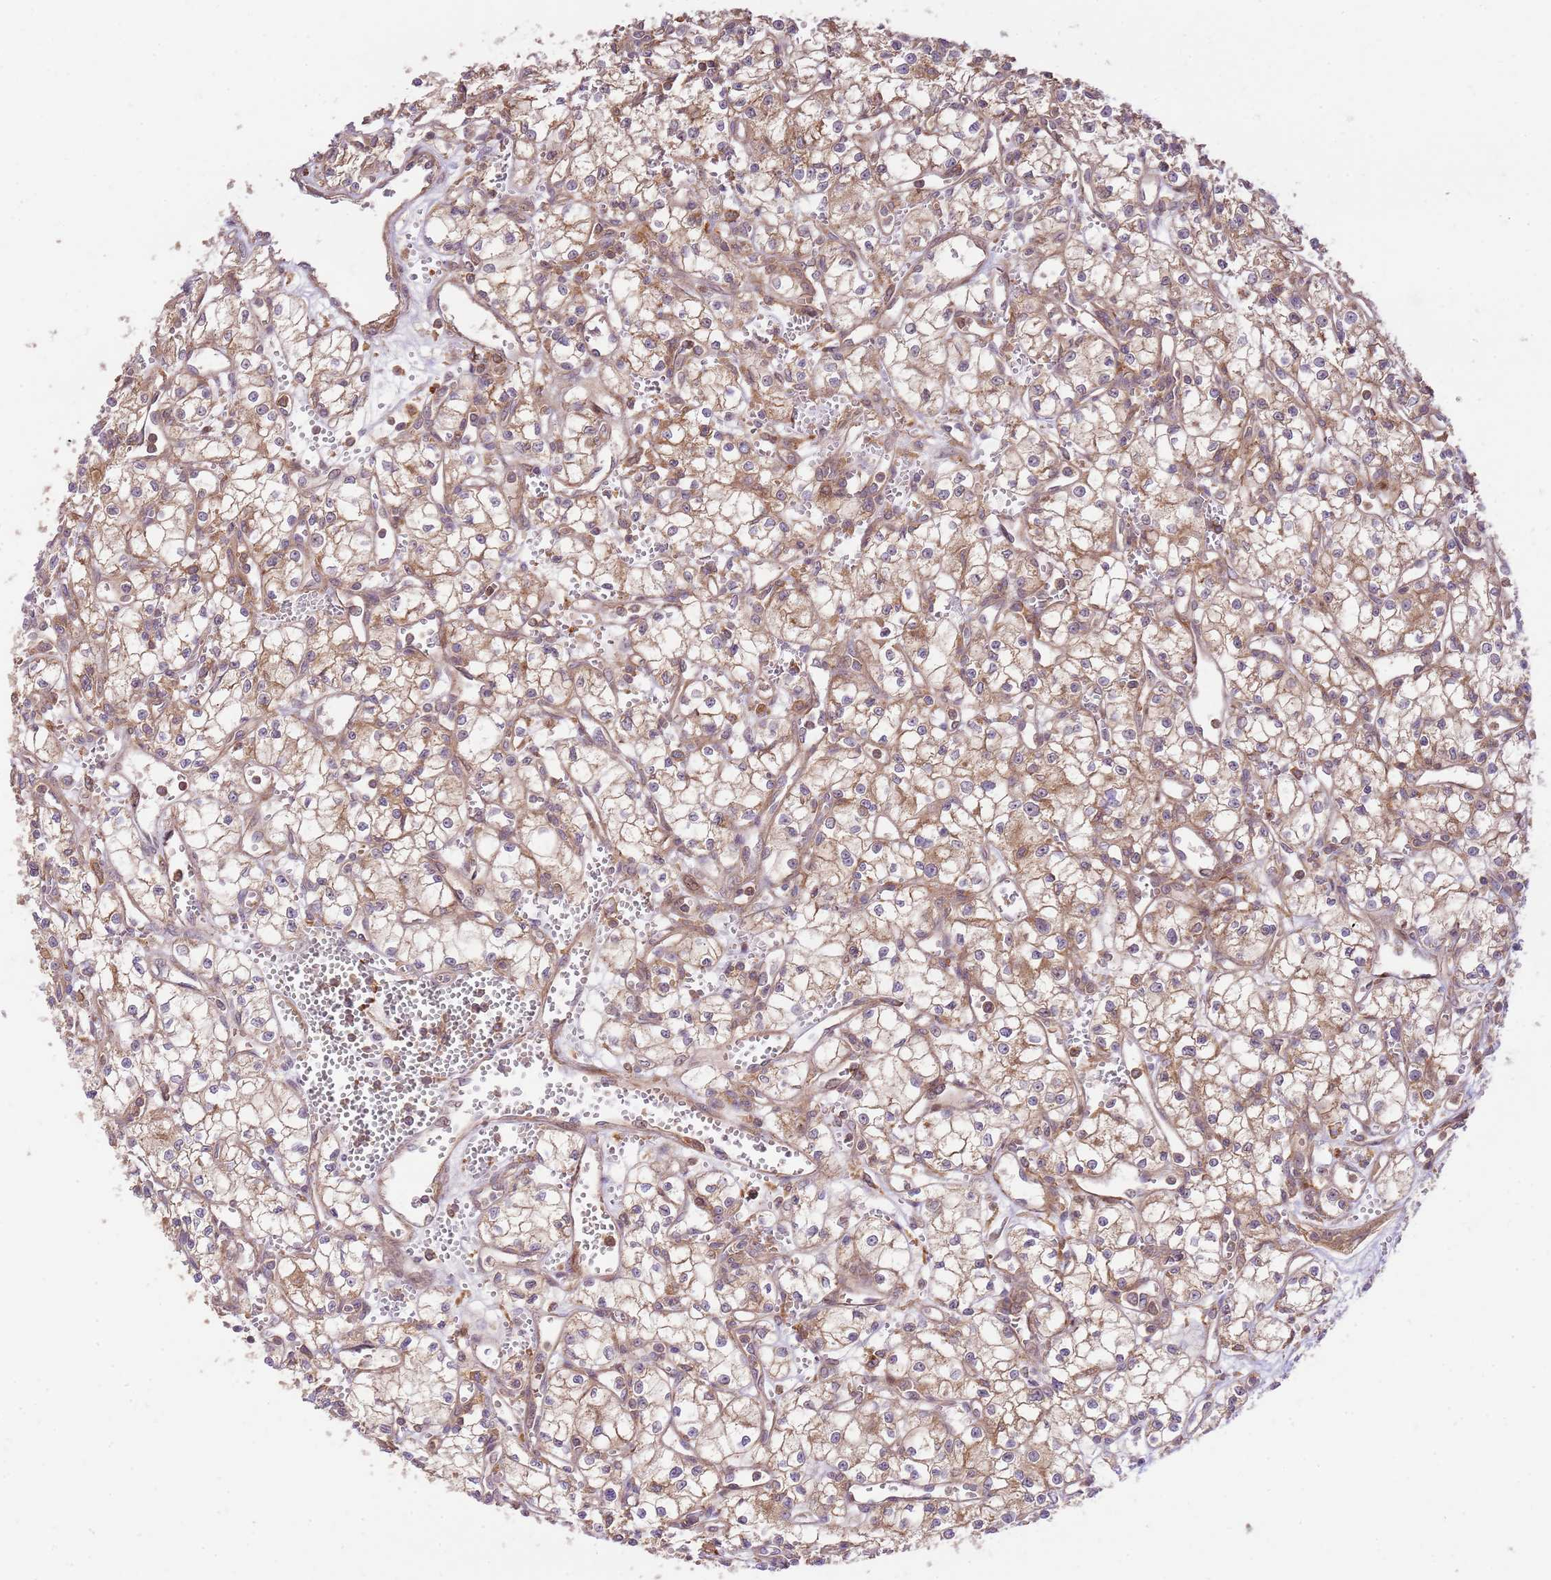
{"staining": {"intensity": "moderate", "quantity": "25%-75%", "location": "cytoplasmic/membranous"}, "tissue": "renal cancer", "cell_type": "Tumor cells", "image_type": "cancer", "snomed": [{"axis": "morphology", "description": "Adenocarcinoma, NOS"}, {"axis": "topography", "description": "Kidney"}], "caption": "Renal cancer (adenocarcinoma) stained with DAB IHC displays medium levels of moderate cytoplasmic/membranous expression in approximately 25%-75% of tumor cells.", "gene": "GAREM1", "patient": {"sex": "male", "age": 59}}